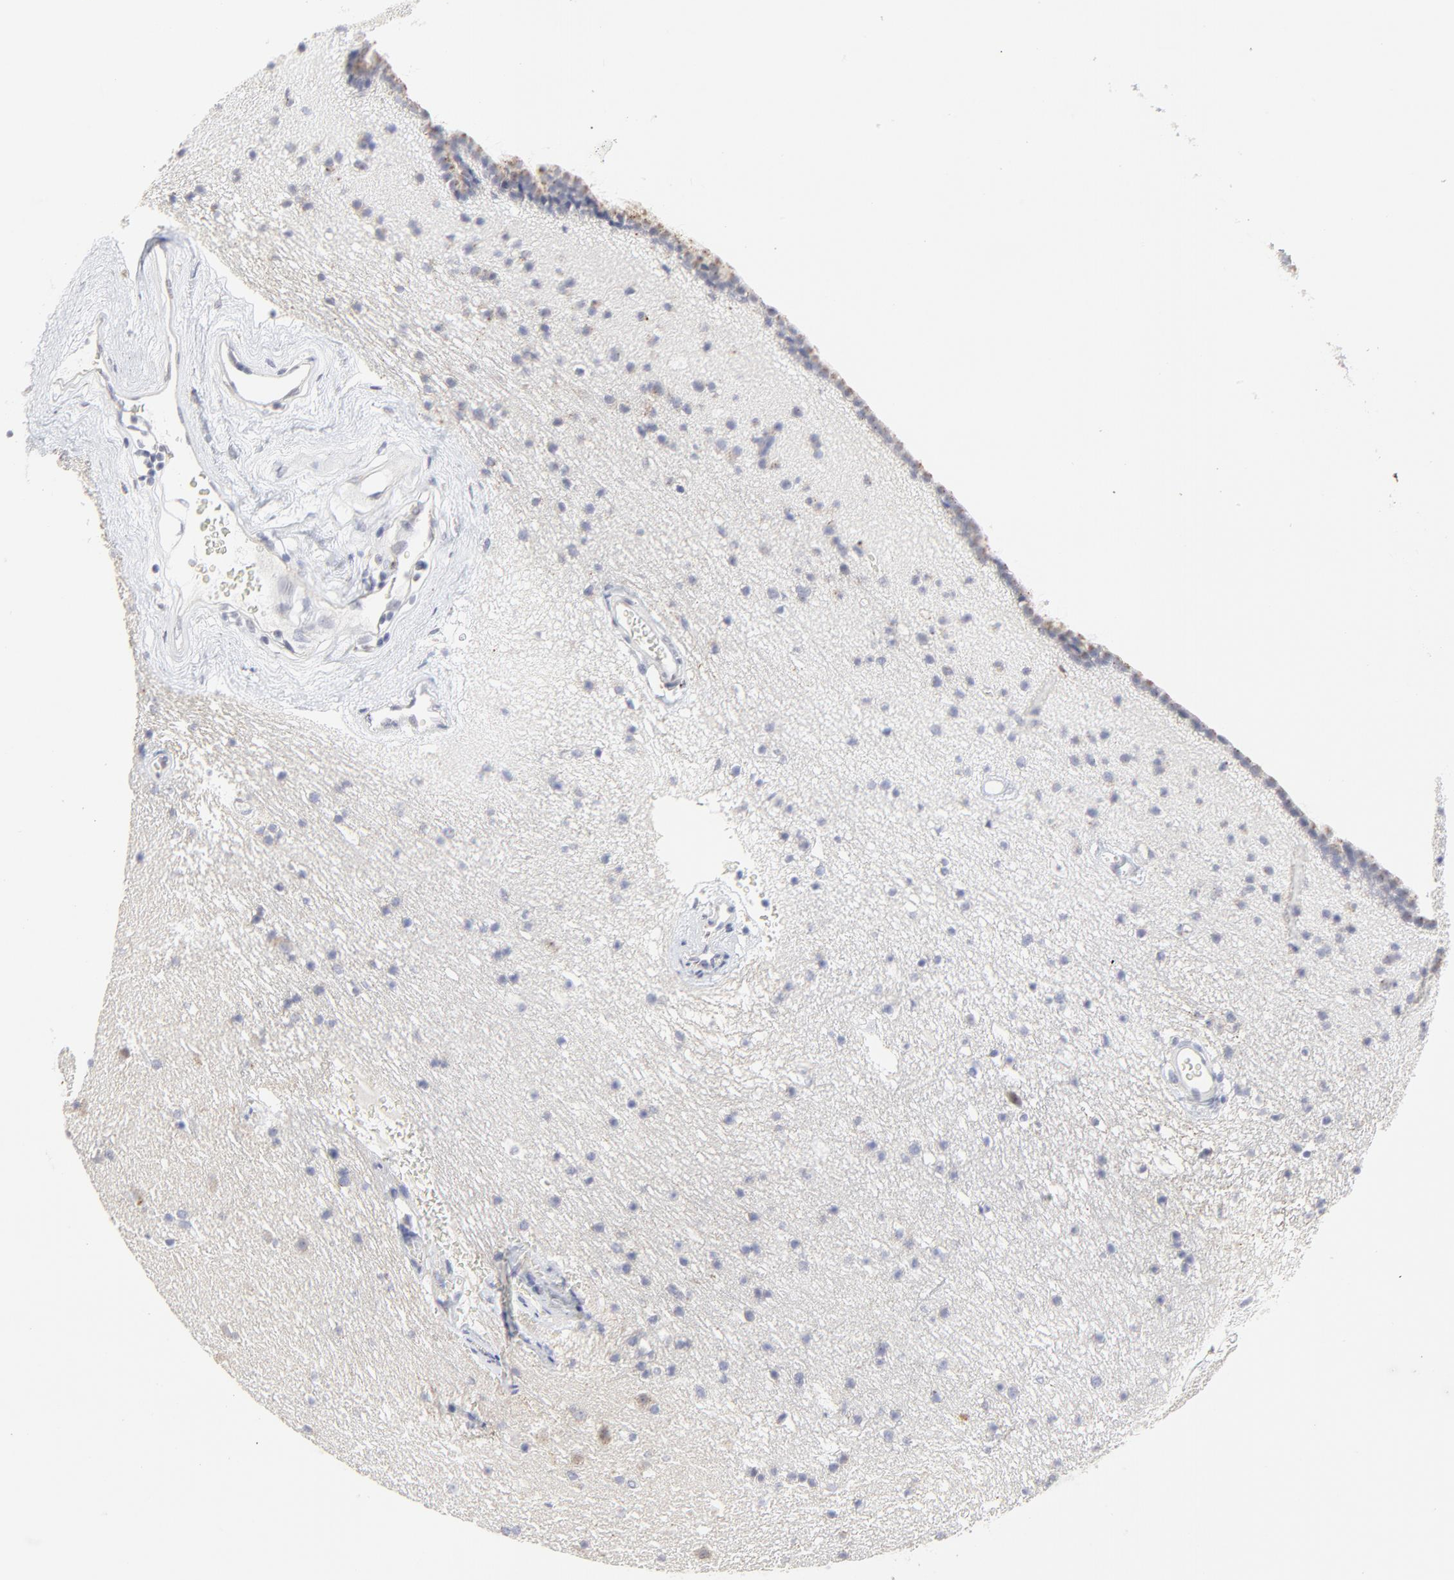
{"staining": {"intensity": "weak", "quantity": "<25%", "location": "cytoplasmic/membranous"}, "tissue": "caudate", "cell_type": "Glial cells", "image_type": "normal", "snomed": [{"axis": "morphology", "description": "Normal tissue, NOS"}, {"axis": "topography", "description": "Lateral ventricle wall"}], "caption": "Benign caudate was stained to show a protein in brown. There is no significant positivity in glial cells. (Immunohistochemistry, brightfield microscopy, high magnification).", "gene": "NCAPH", "patient": {"sex": "male", "age": 45}}